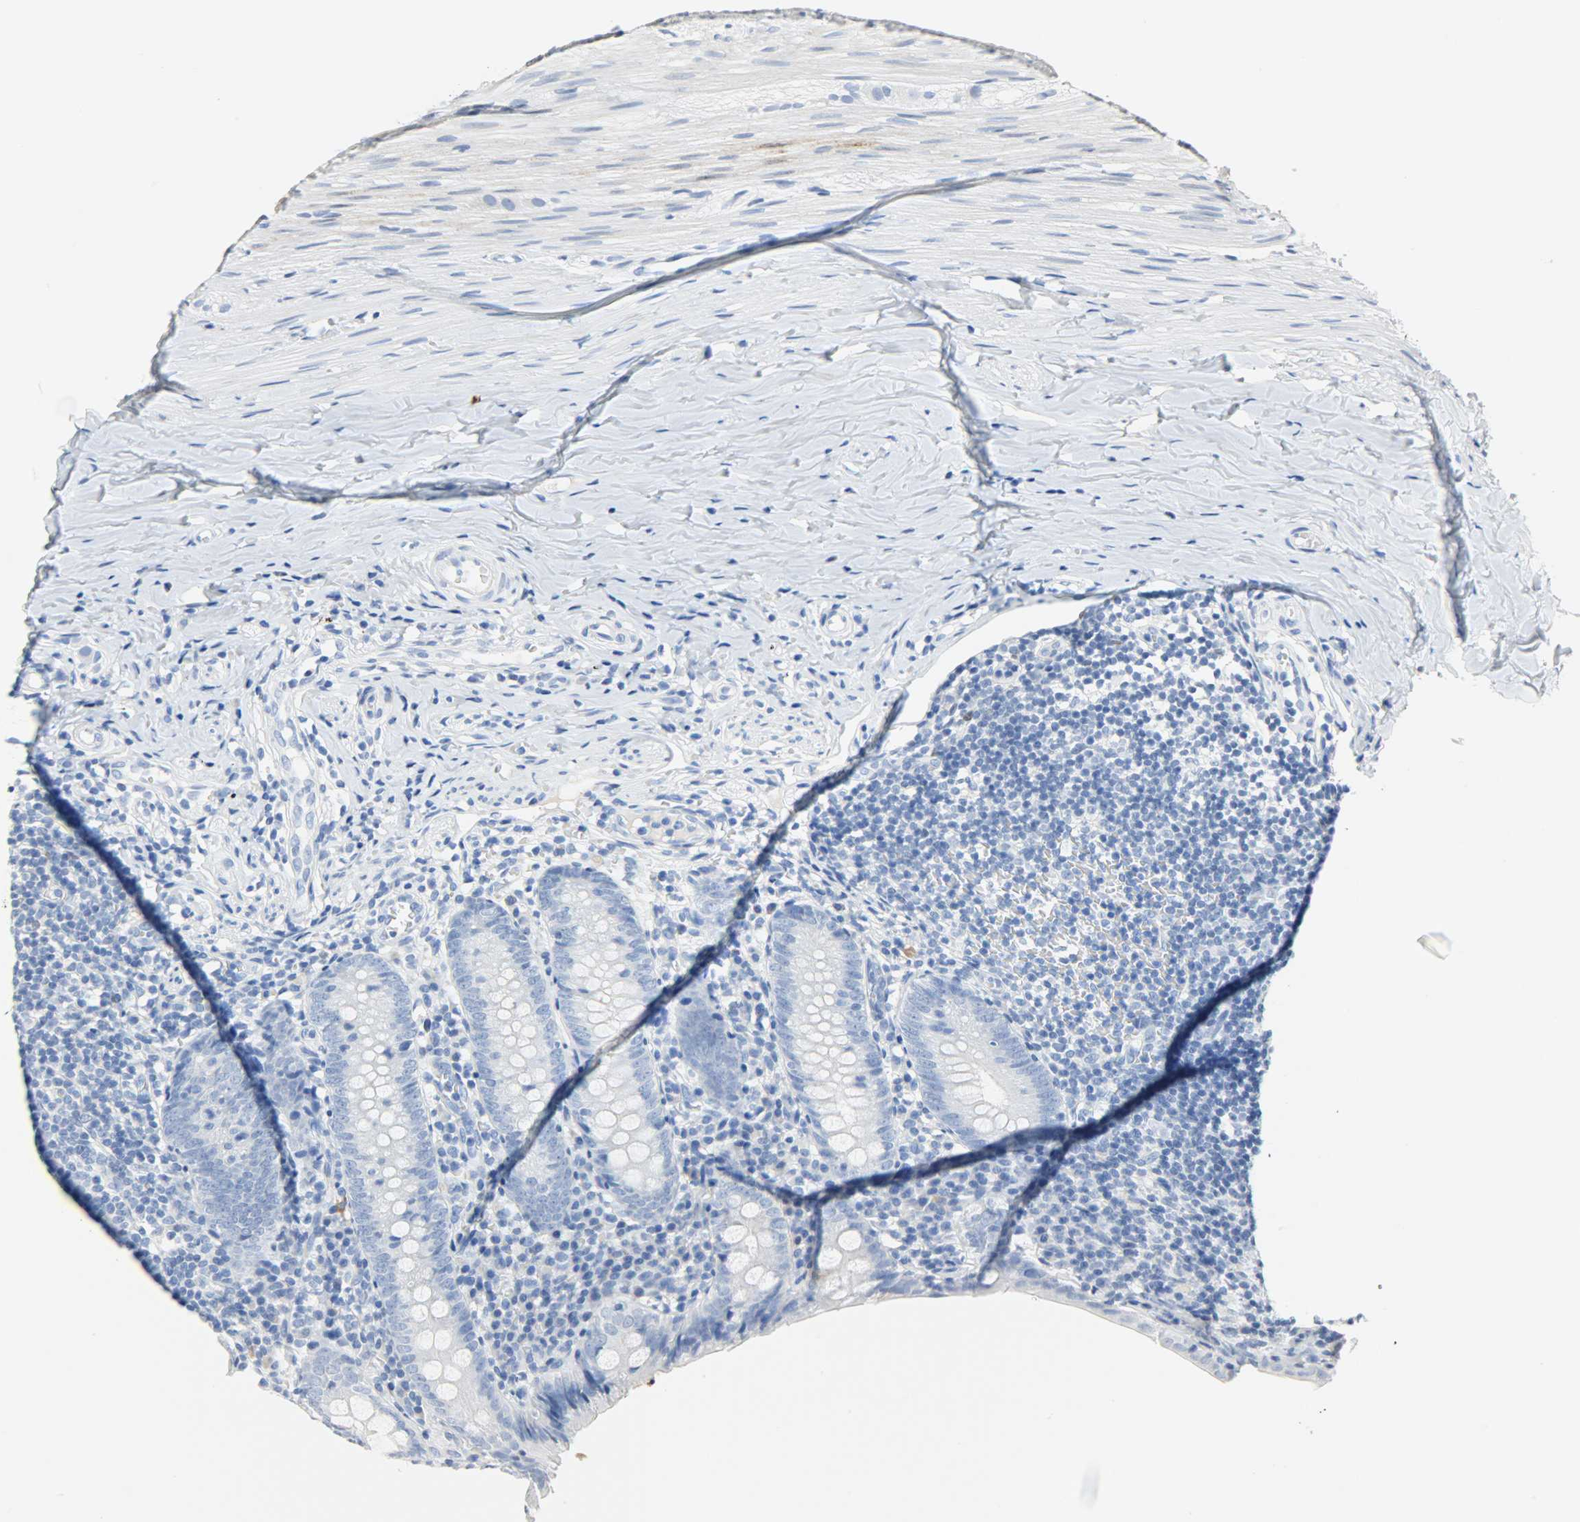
{"staining": {"intensity": "negative", "quantity": "none", "location": "none"}, "tissue": "appendix", "cell_type": "Glandular cells", "image_type": "normal", "snomed": [{"axis": "morphology", "description": "Normal tissue, NOS"}, {"axis": "topography", "description": "Appendix"}], "caption": "A photomicrograph of human appendix is negative for staining in glandular cells. (Stains: DAB IHC with hematoxylin counter stain, Microscopy: brightfield microscopy at high magnification).", "gene": "CA3", "patient": {"sex": "female", "age": 10}}